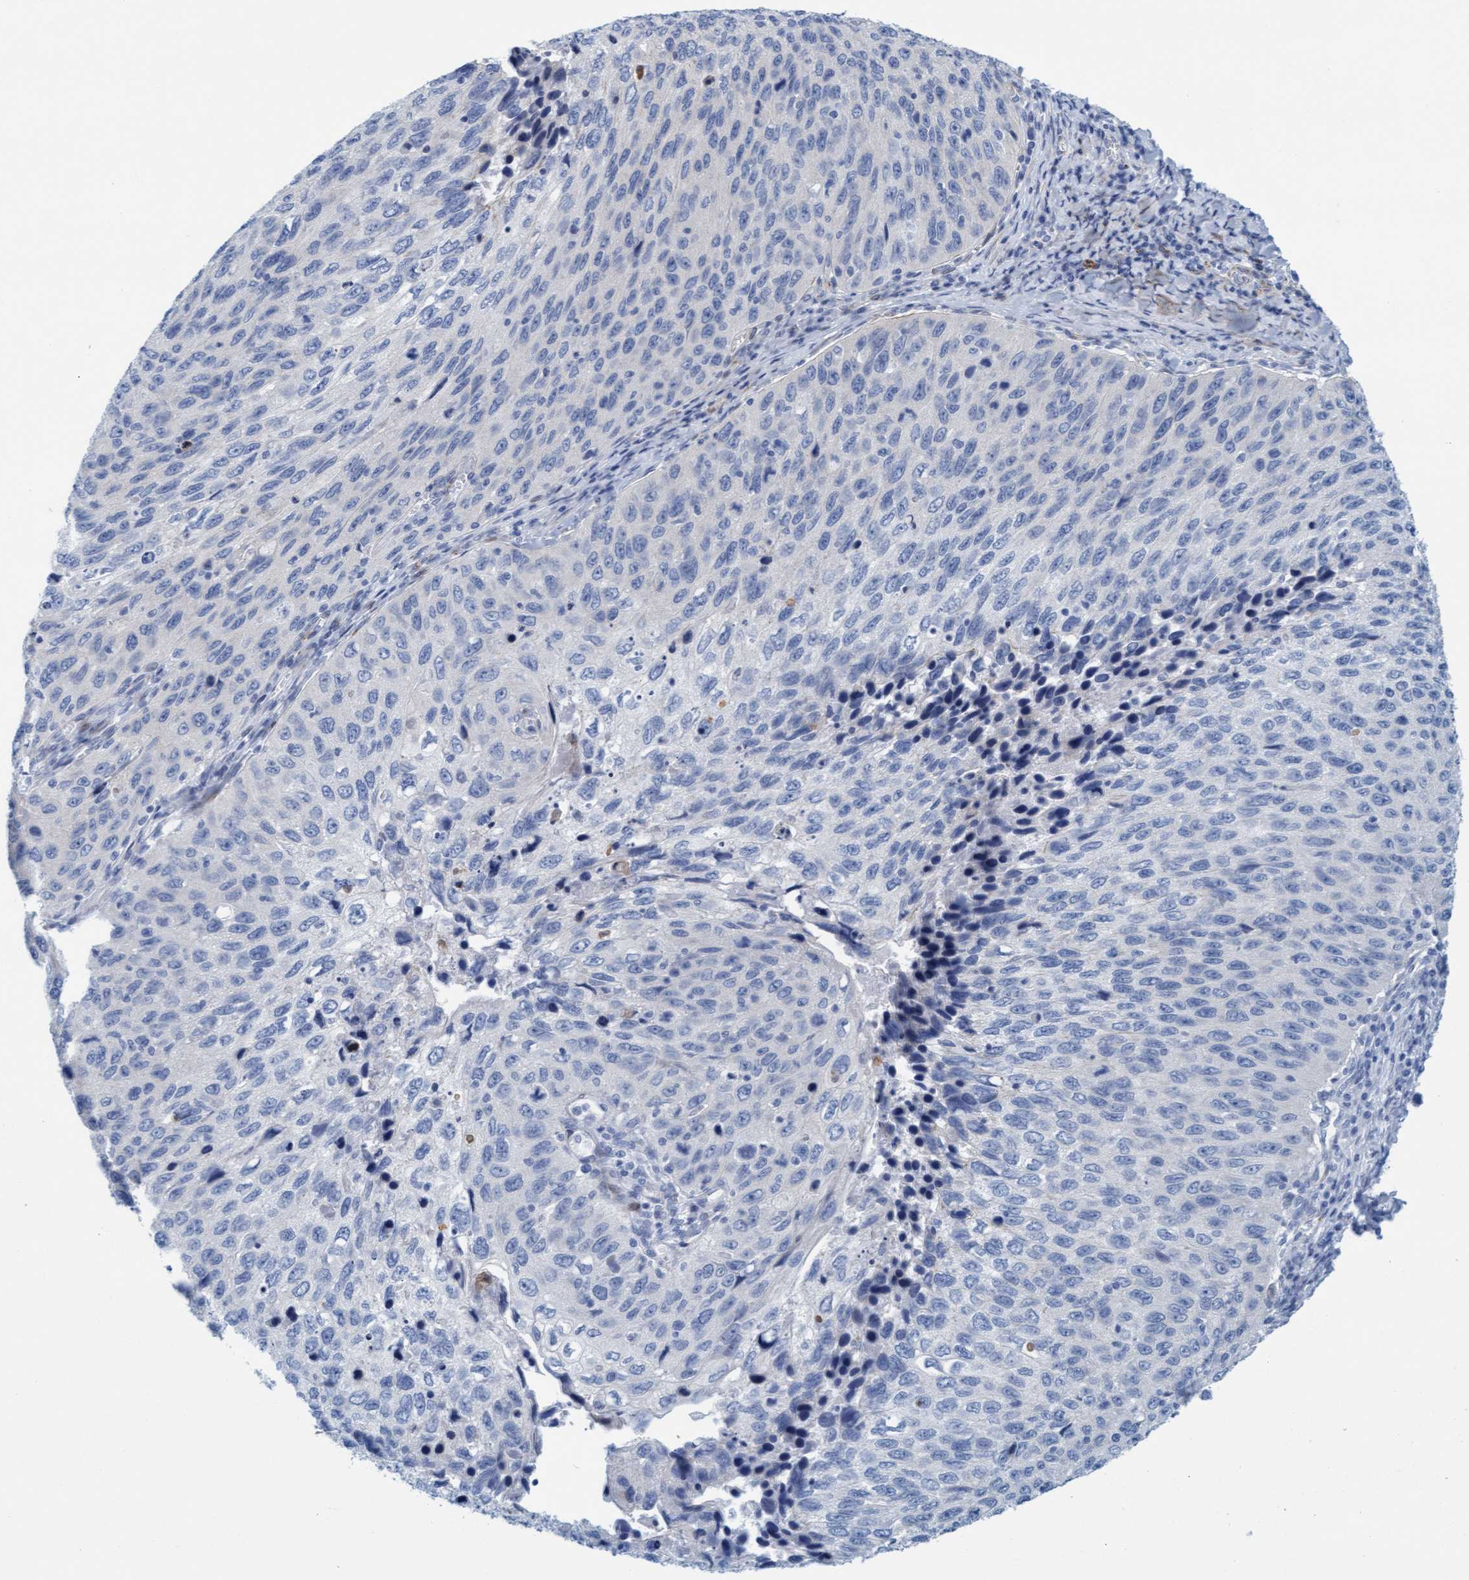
{"staining": {"intensity": "negative", "quantity": "none", "location": "none"}, "tissue": "cervical cancer", "cell_type": "Tumor cells", "image_type": "cancer", "snomed": [{"axis": "morphology", "description": "Squamous cell carcinoma, NOS"}, {"axis": "topography", "description": "Cervix"}], "caption": "An immunohistochemistry photomicrograph of cervical squamous cell carcinoma is shown. There is no staining in tumor cells of cervical squamous cell carcinoma.", "gene": "MTFR1", "patient": {"sex": "female", "age": 53}}